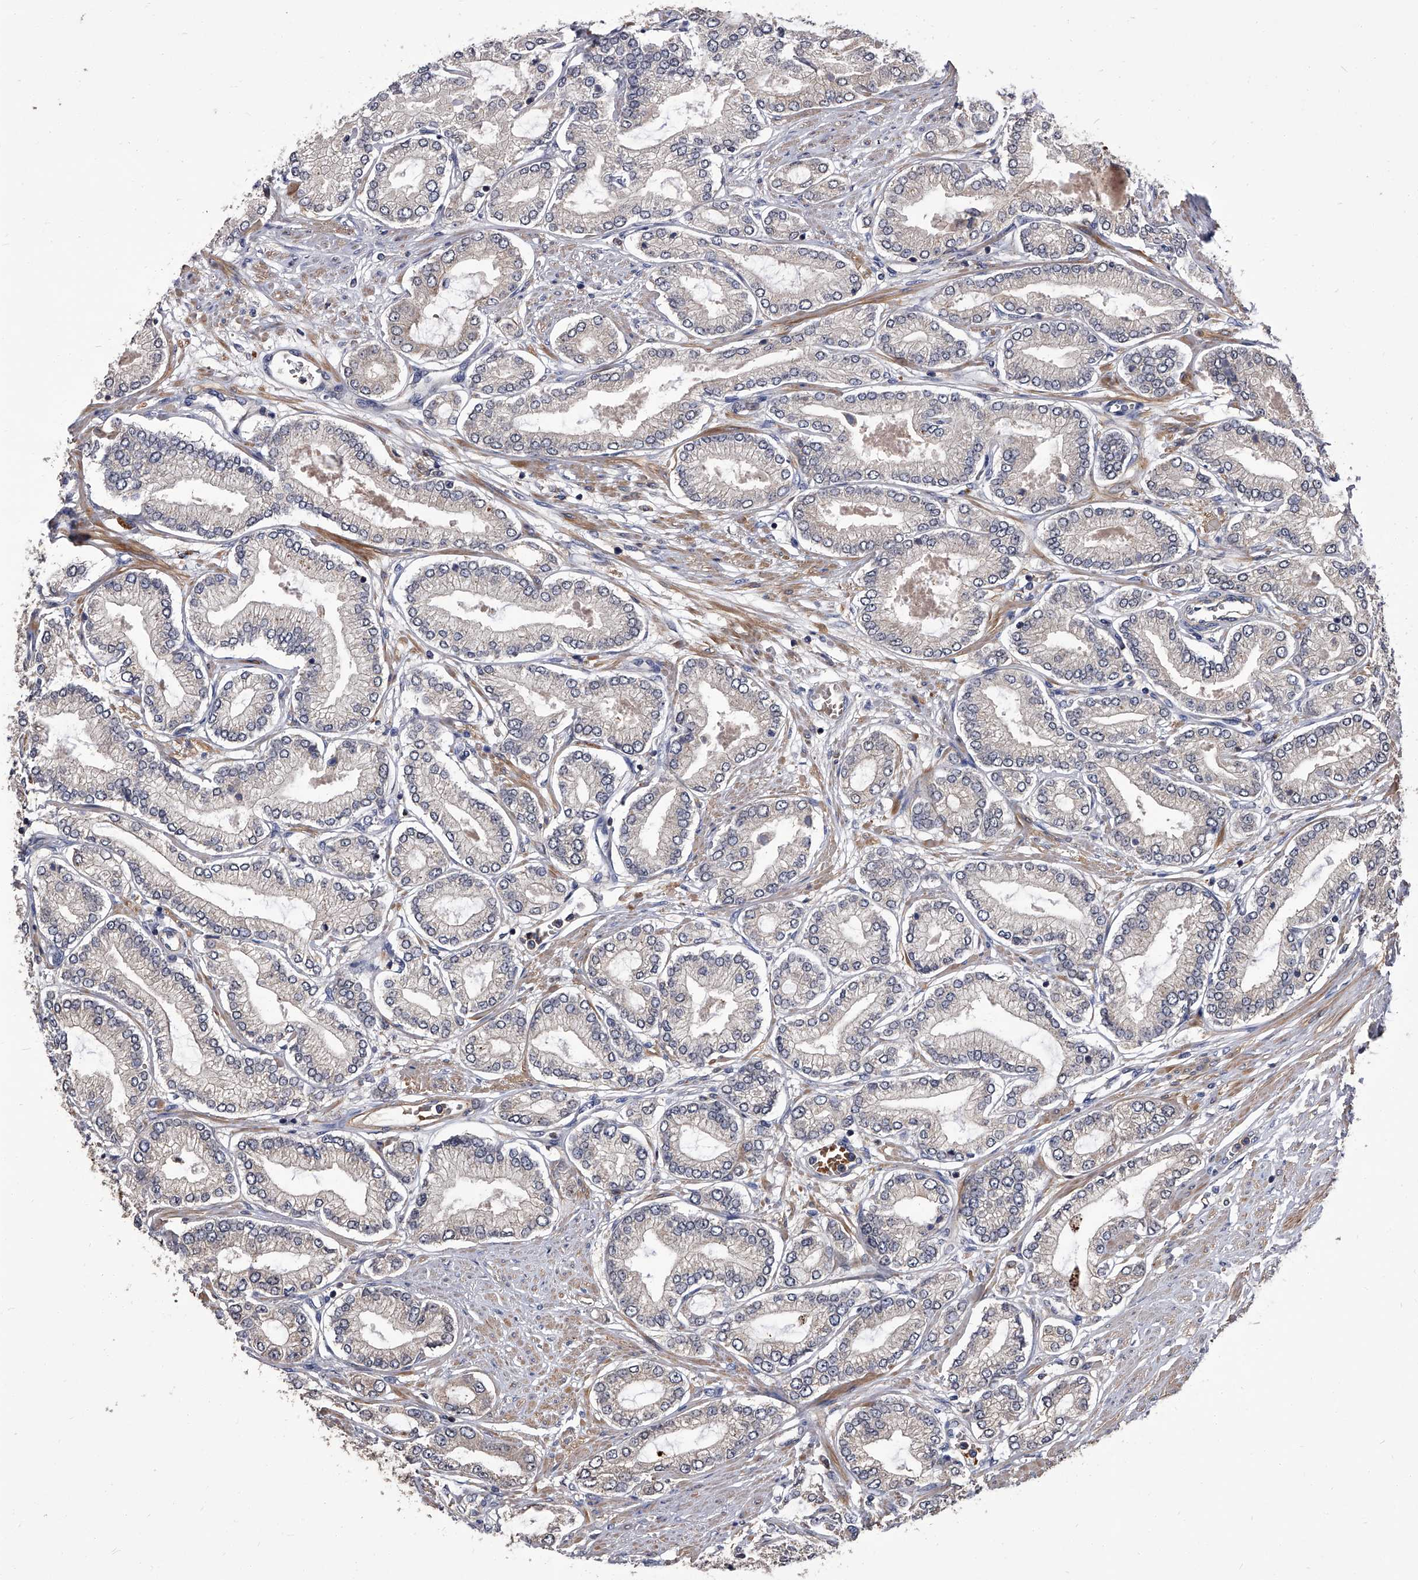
{"staining": {"intensity": "negative", "quantity": "none", "location": "none"}, "tissue": "prostate cancer", "cell_type": "Tumor cells", "image_type": "cancer", "snomed": [{"axis": "morphology", "description": "Adenocarcinoma, Low grade"}, {"axis": "topography", "description": "Prostate"}], "caption": "A photomicrograph of prostate low-grade adenocarcinoma stained for a protein reveals no brown staining in tumor cells. The staining was performed using DAB (3,3'-diaminobenzidine) to visualize the protein expression in brown, while the nuclei were stained in blue with hematoxylin (Magnification: 20x).", "gene": "STK36", "patient": {"sex": "male", "age": 63}}